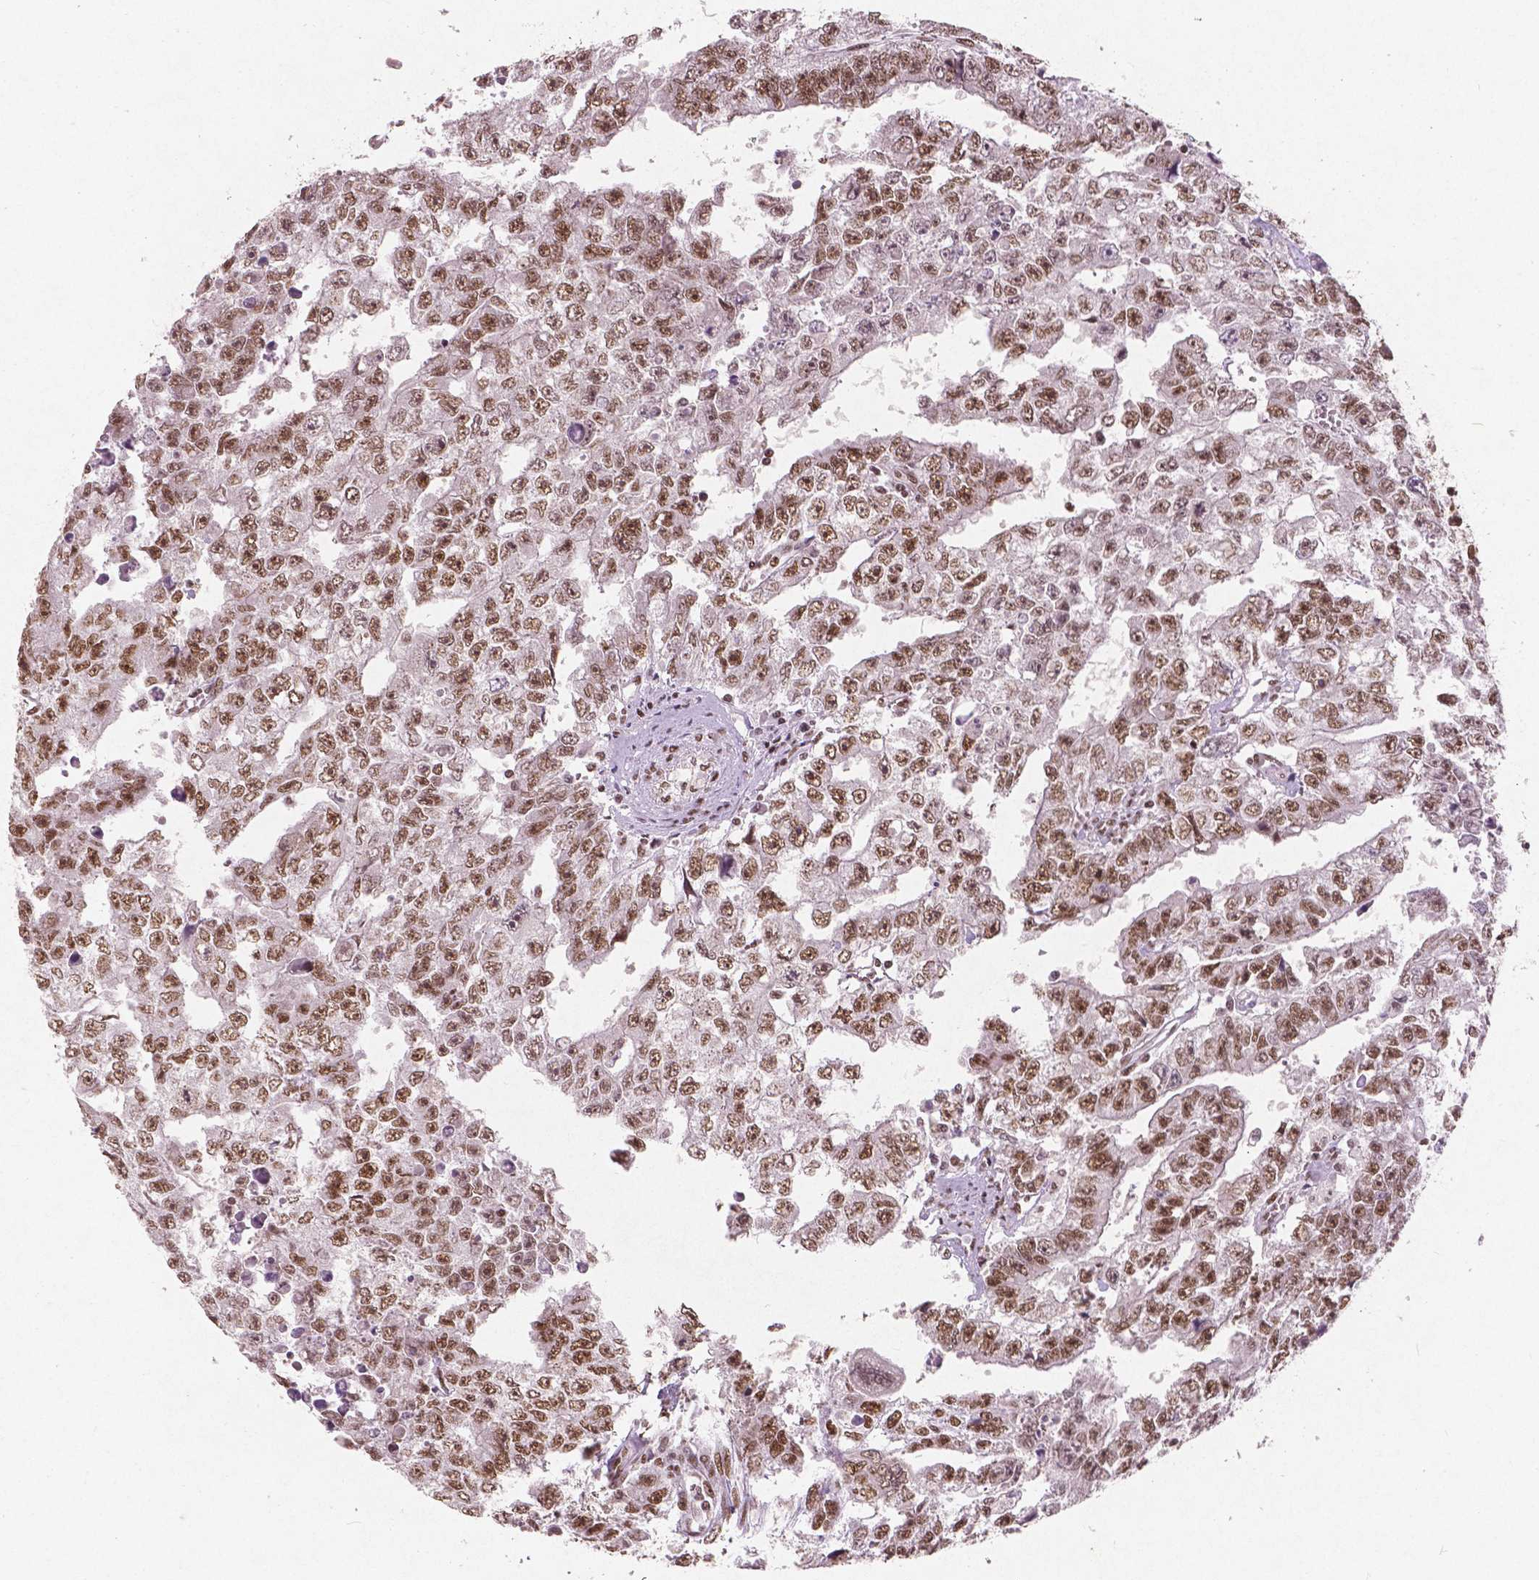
{"staining": {"intensity": "moderate", "quantity": ">75%", "location": "nuclear"}, "tissue": "testis cancer", "cell_type": "Tumor cells", "image_type": "cancer", "snomed": [{"axis": "morphology", "description": "Carcinoma, Embryonal, NOS"}, {"axis": "morphology", "description": "Teratoma, malignant, NOS"}, {"axis": "topography", "description": "Testis"}], "caption": "This histopathology image displays IHC staining of human embryonal carcinoma (testis), with medium moderate nuclear staining in approximately >75% of tumor cells.", "gene": "BRD4", "patient": {"sex": "male", "age": 24}}